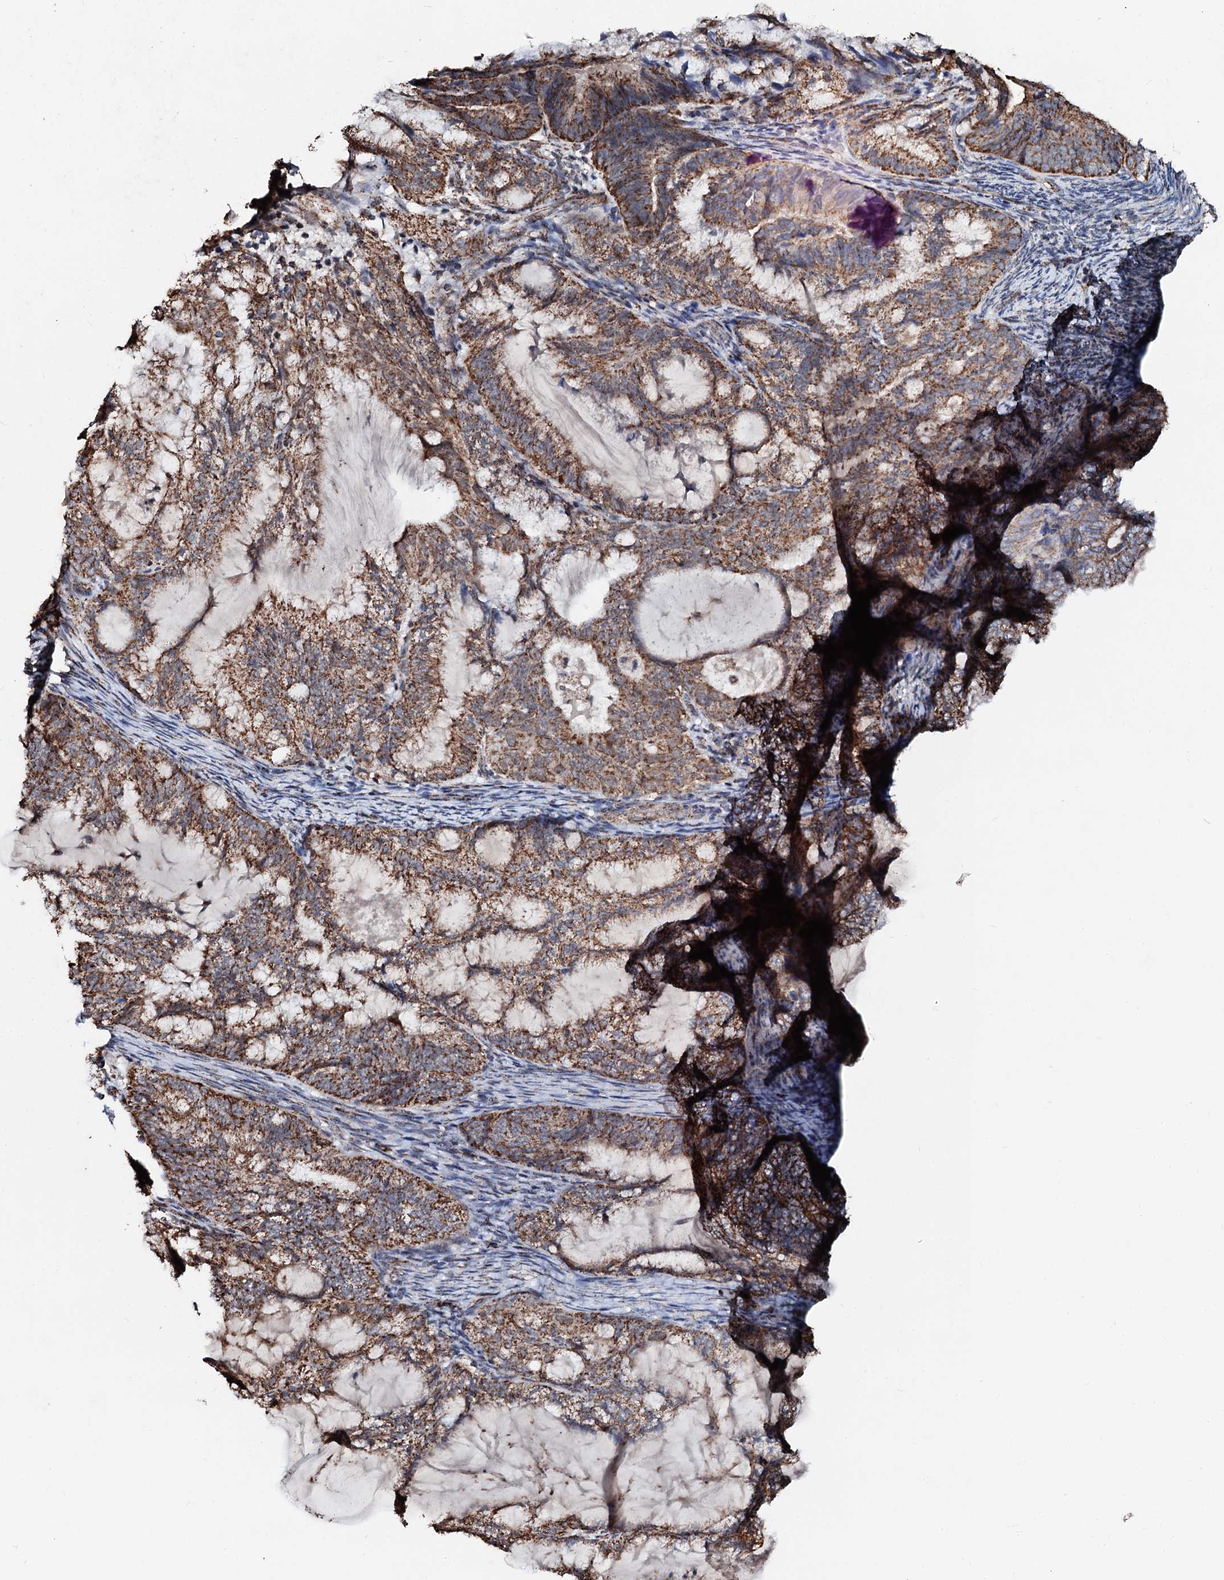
{"staining": {"intensity": "moderate", "quantity": ">75%", "location": "cytoplasmic/membranous"}, "tissue": "endometrial cancer", "cell_type": "Tumor cells", "image_type": "cancer", "snomed": [{"axis": "morphology", "description": "Adenocarcinoma, NOS"}, {"axis": "topography", "description": "Endometrium"}], "caption": "Tumor cells display medium levels of moderate cytoplasmic/membranous staining in approximately >75% of cells in human adenocarcinoma (endometrial). (DAB IHC, brown staining for protein, blue staining for nuclei).", "gene": "SECISBP2L", "patient": {"sex": "female", "age": 86}}